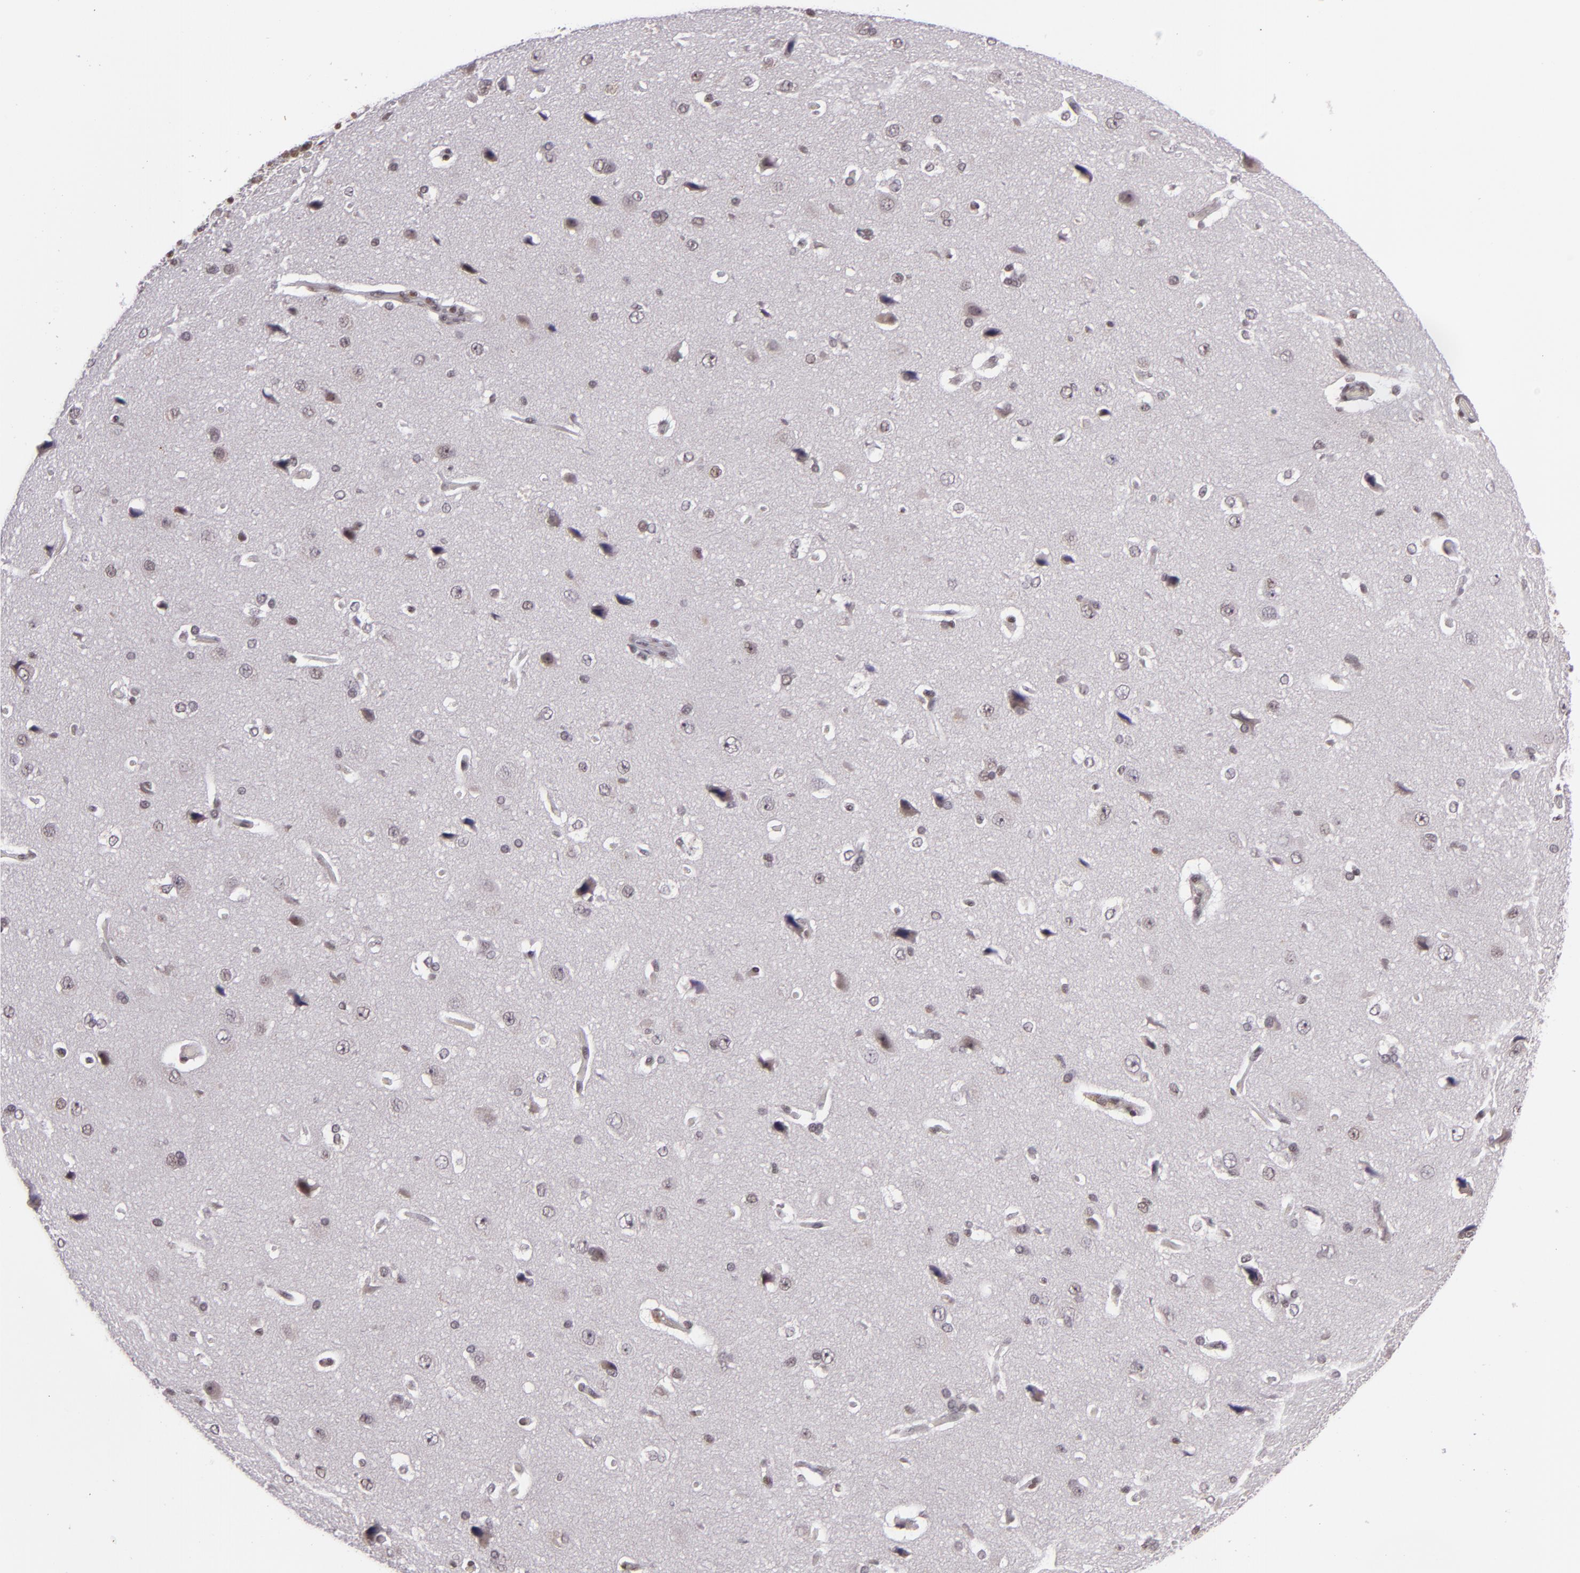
{"staining": {"intensity": "weak", "quantity": "25%-75%", "location": "nuclear"}, "tissue": "cerebral cortex", "cell_type": "Endothelial cells", "image_type": "normal", "snomed": [{"axis": "morphology", "description": "Normal tissue, NOS"}, {"axis": "topography", "description": "Cerebral cortex"}], "caption": "Endothelial cells show weak nuclear expression in about 25%-75% of cells in normal cerebral cortex.", "gene": "ZFX", "patient": {"sex": "female", "age": 45}}